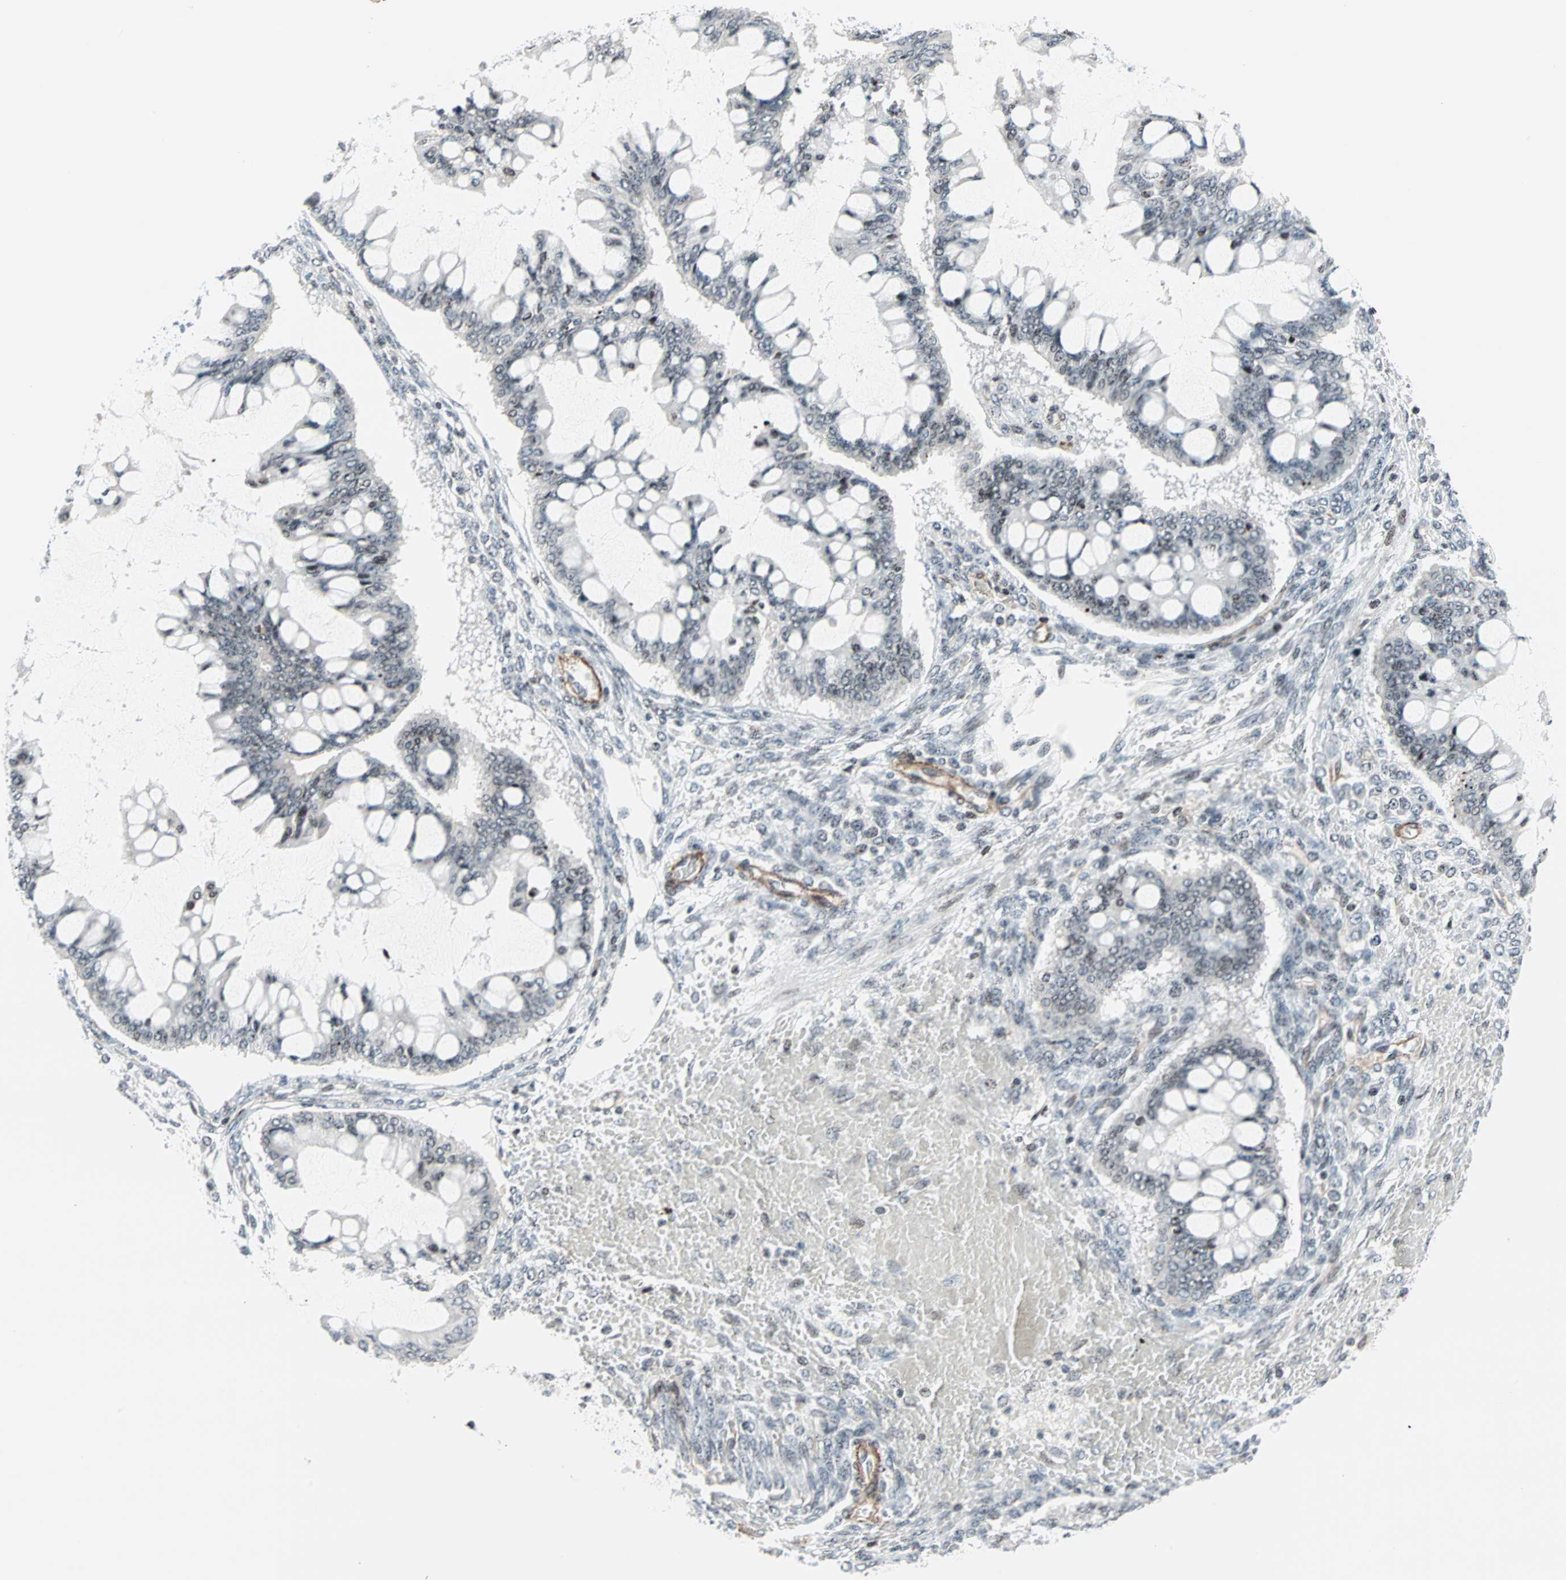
{"staining": {"intensity": "weak", "quantity": "25%-75%", "location": "nuclear"}, "tissue": "ovarian cancer", "cell_type": "Tumor cells", "image_type": "cancer", "snomed": [{"axis": "morphology", "description": "Cystadenocarcinoma, mucinous, NOS"}, {"axis": "topography", "description": "Ovary"}], "caption": "Immunohistochemical staining of ovarian mucinous cystadenocarcinoma displays low levels of weak nuclear staining in approximately 25%-75% of tumor cells.", "gene": "CENPA", "patient": {"sex": "female", "age": 73}}